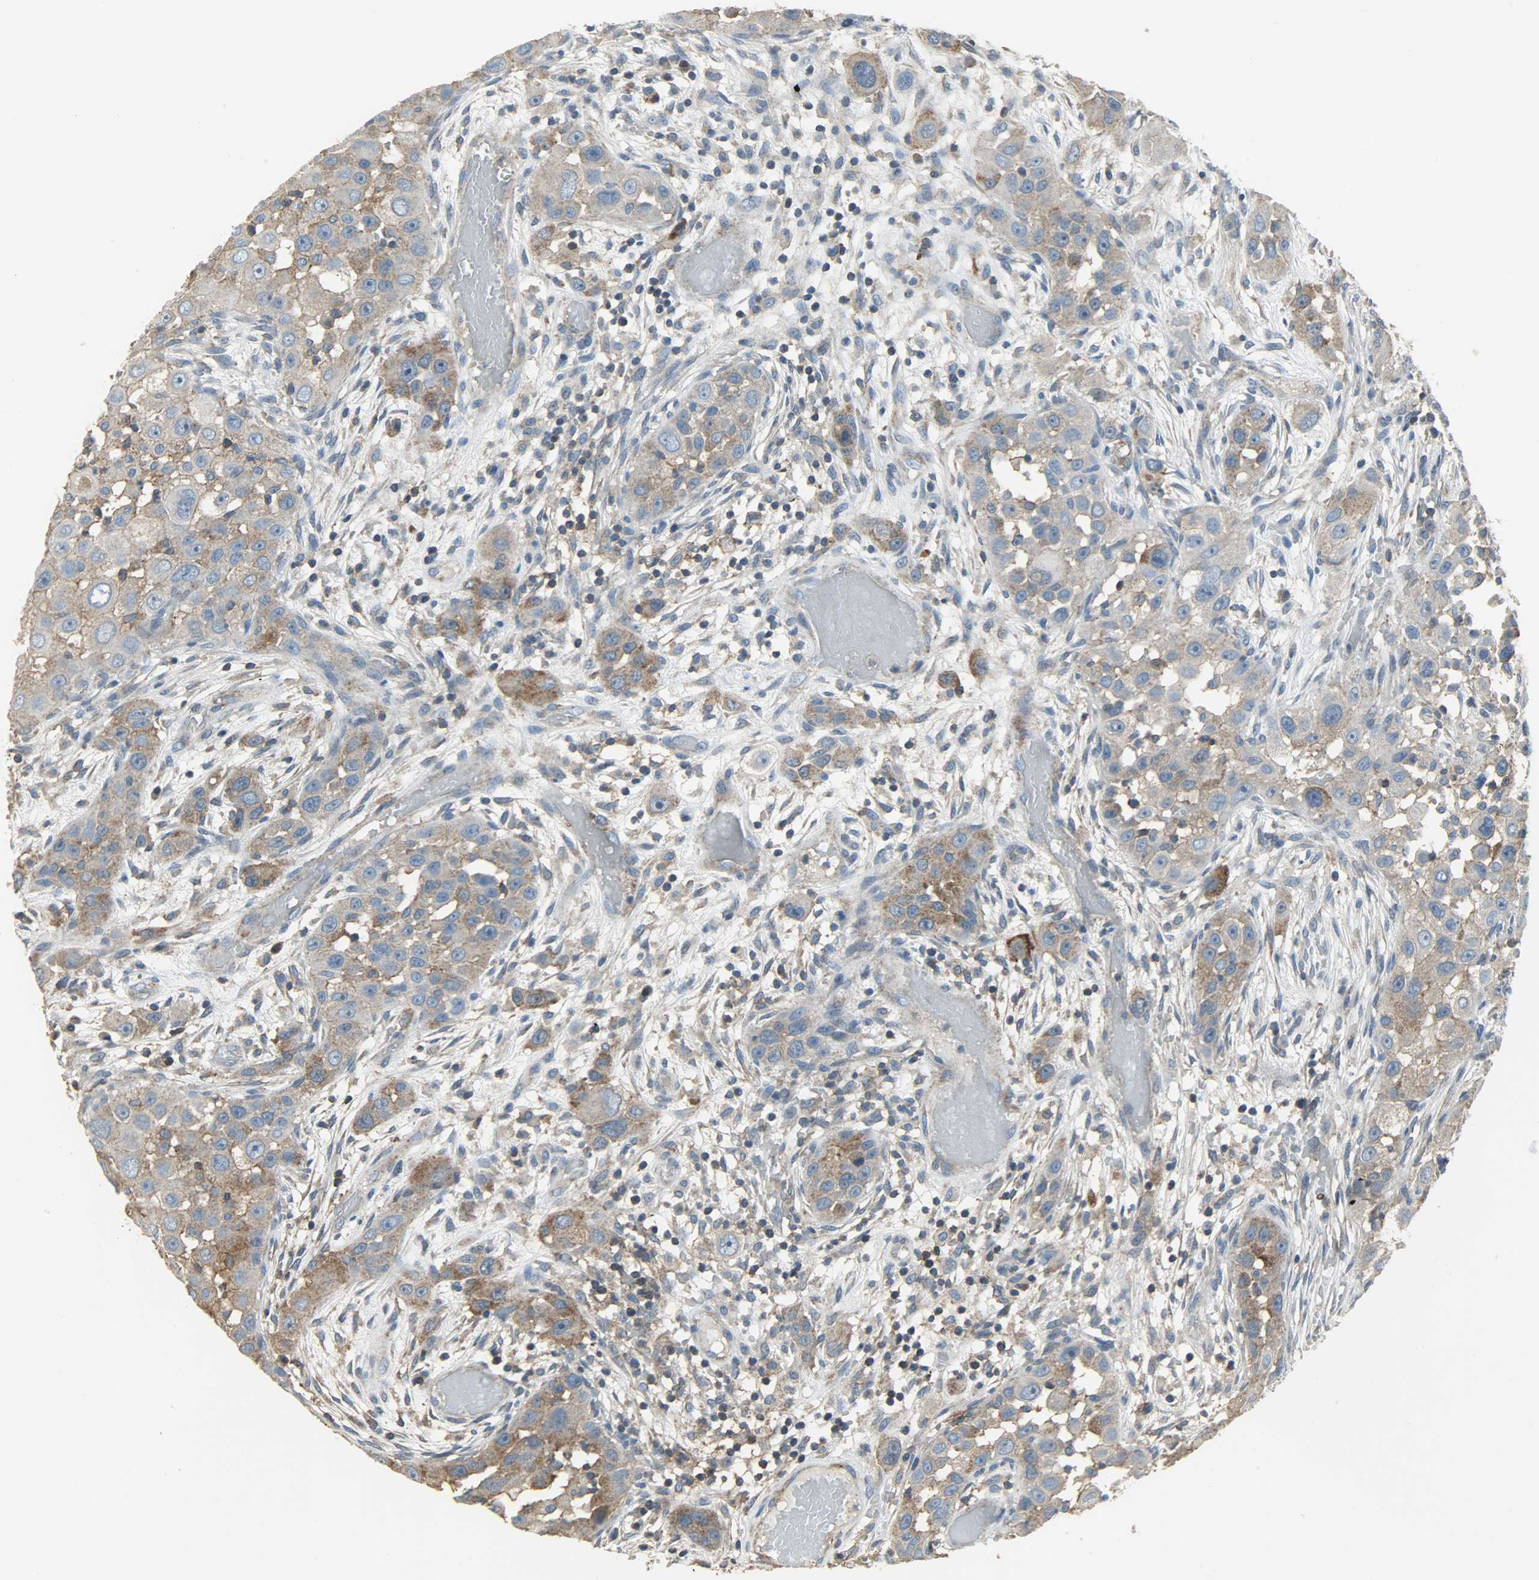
{"staining": {"intensity": "moderate", "quantity": ">75%", "location": "cytoplasmic/membranous"}, "tissue": "head and neck cancer", "cell_type": "Tumor cells", "image_type": "cancer", "snomed": [{"axis": "morphology", "description": "Carcinoma, NOS"}, {"axis": "topography", "description": "Head-Neck"}], "caption": "Immunohistochemistry histopathology image of head and neck cancer stained for a protein (brown), which exhibits medium levels of moderate cytoplasmic/membranous staining in about >75% of tumor cells.", "gene": "DNAJA4", "patient": {"sex": "male", "age": 87}}